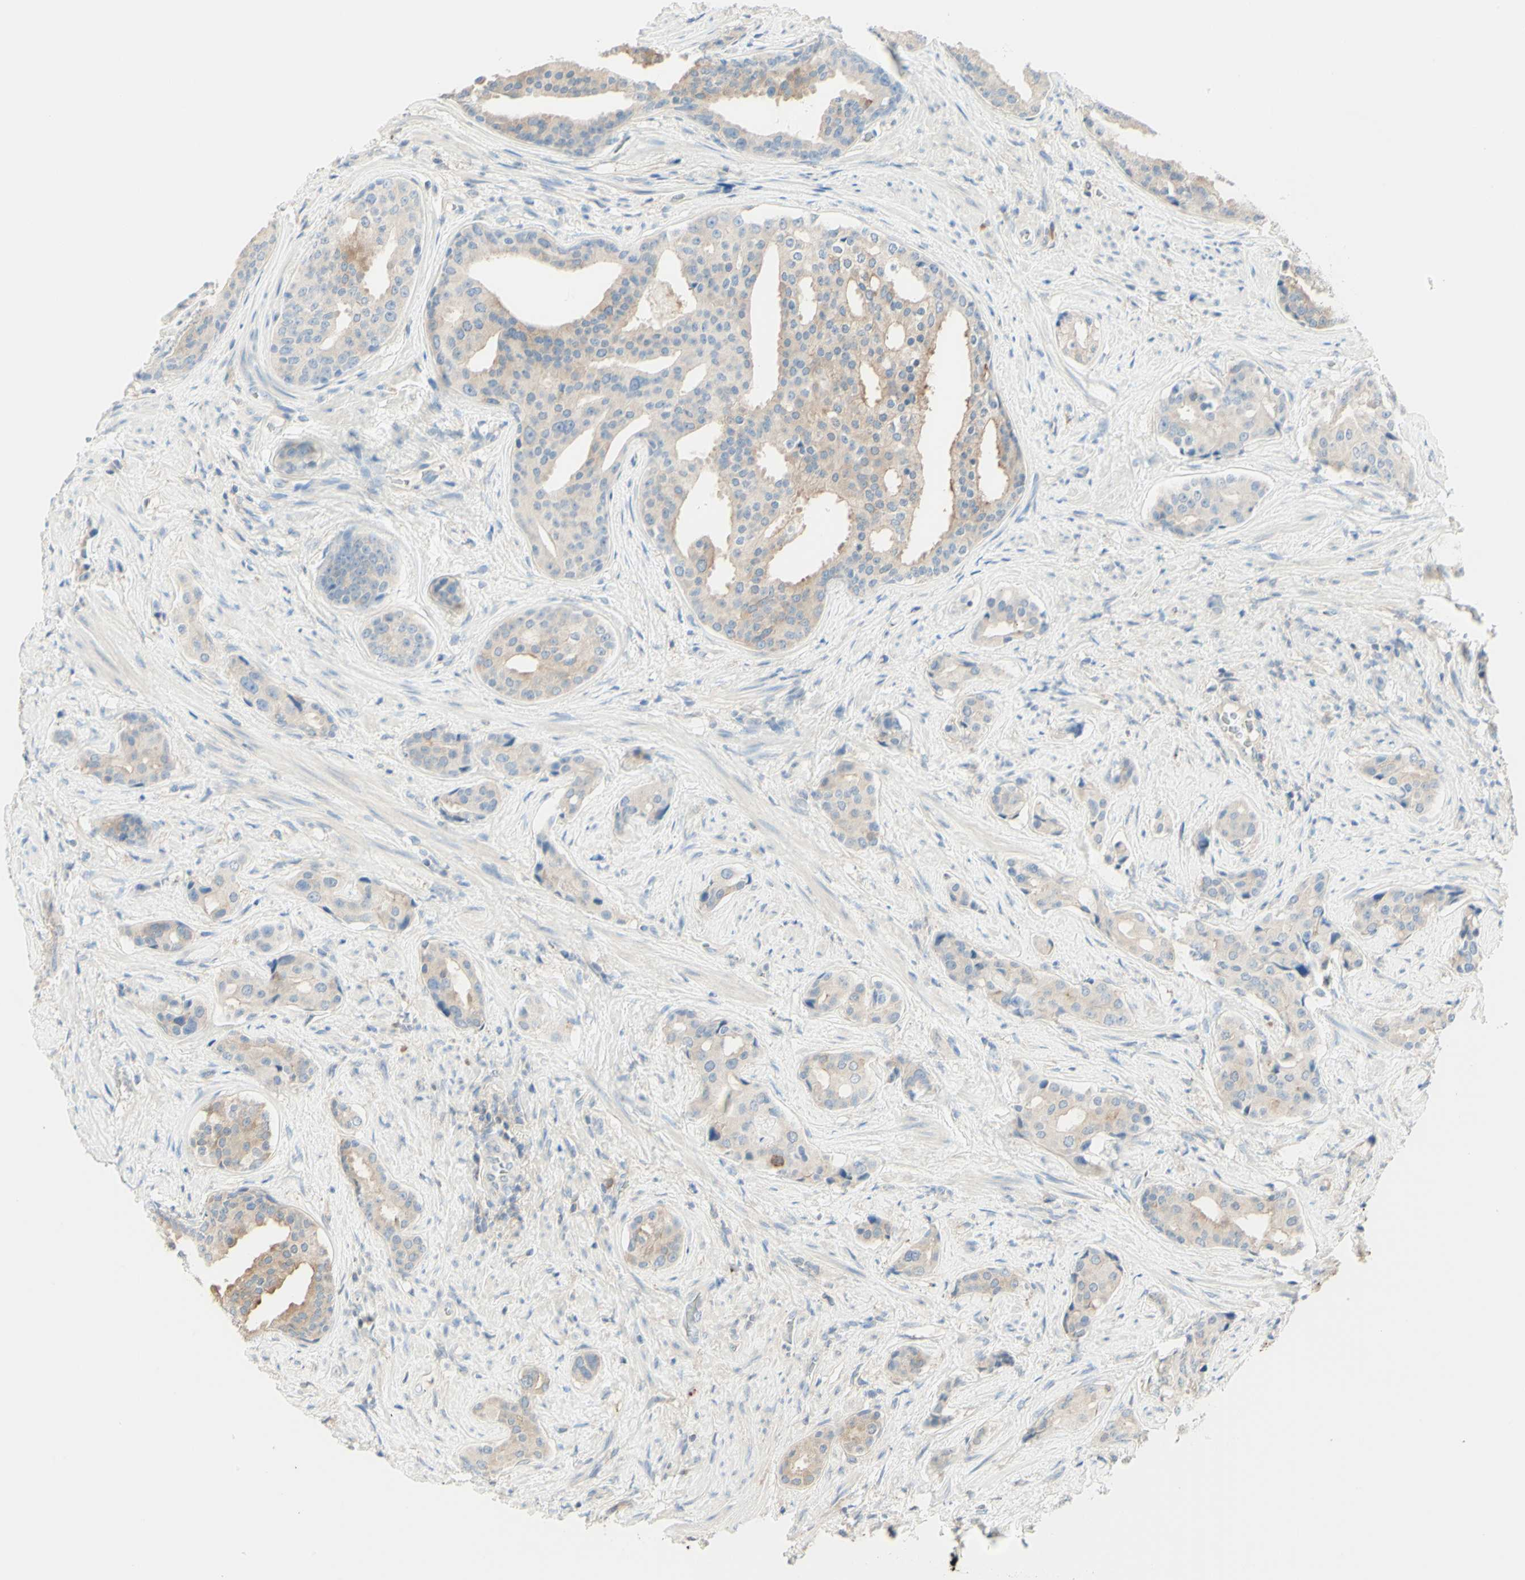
{"staining": {"intensity": "weak", "quantity": "<25%", "location": "cytoplasmic/membranous"}, "tissue": "prostate cancer", "cell_type": "Tumor cells", "image_type": "cancer", "snomed": [{"axis": "morphology", "description": "Adenocarcinoma, High grade"}, {"axis": "topography", "description": "Prostate"}], "caption": "This is an IHC histopathology image of prostate cancer. There is no positivity in tumor cells.", "gene": "MTM1", "patient": {"sex": "male", "age": 71}}